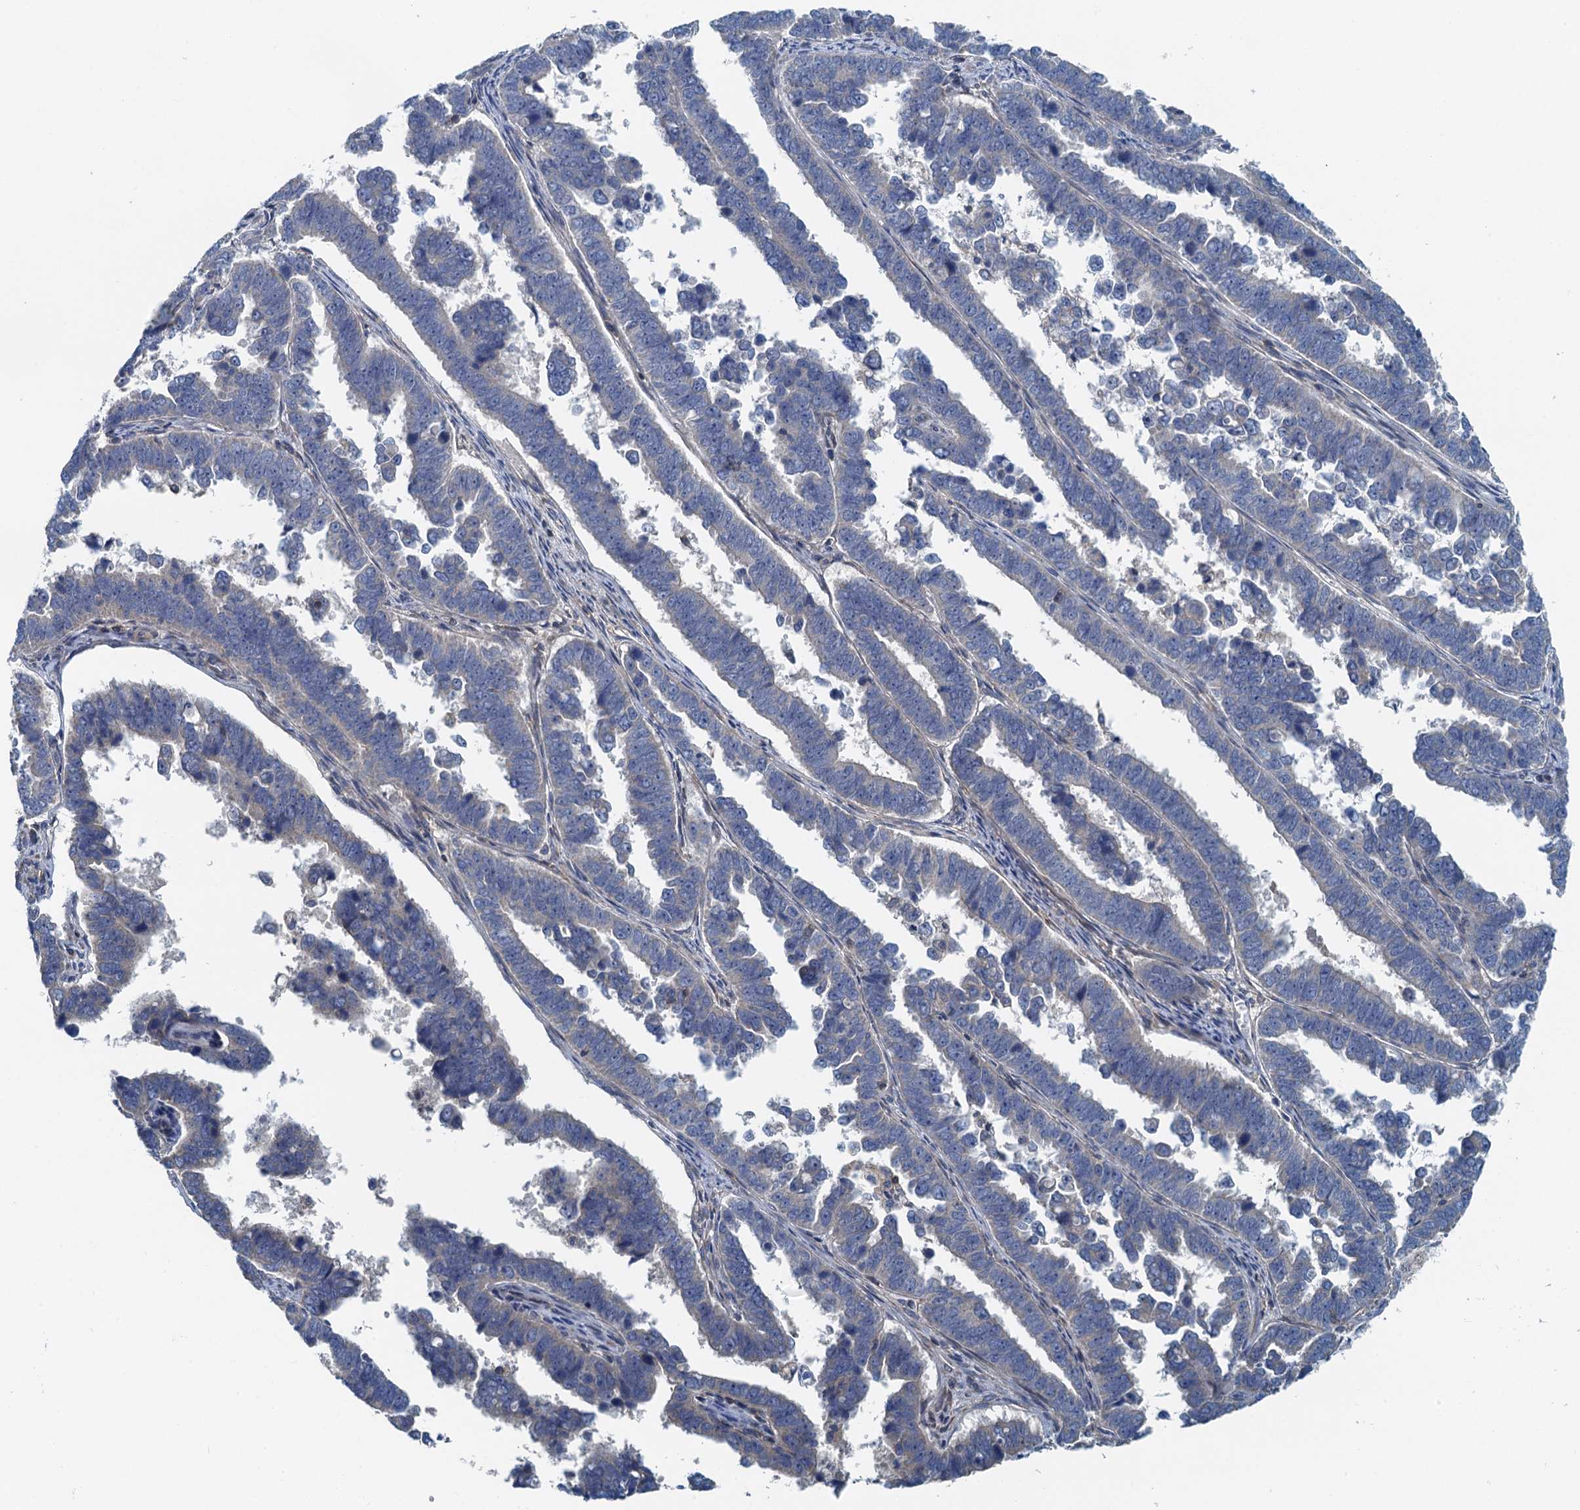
{"staining": {"intensity": "negative", "quantity": "none", "location": "none"}, "tissue": "endometrial cancer", "cell_type": "Tumor cells", "image_type": "cancer", "snomed": [{"axis": "morphology", "description": "Adenocarcinoma, NOS"}, {"axis": "topography", "description": "Endometrium"}], "caption": "A histopathology image of endometrial adenocarcinoma stained for a protein exhibits no brown staining in tumor cells.", "gene": "PPP1R14D", "patient": {"sex": "female", "age": 75}}